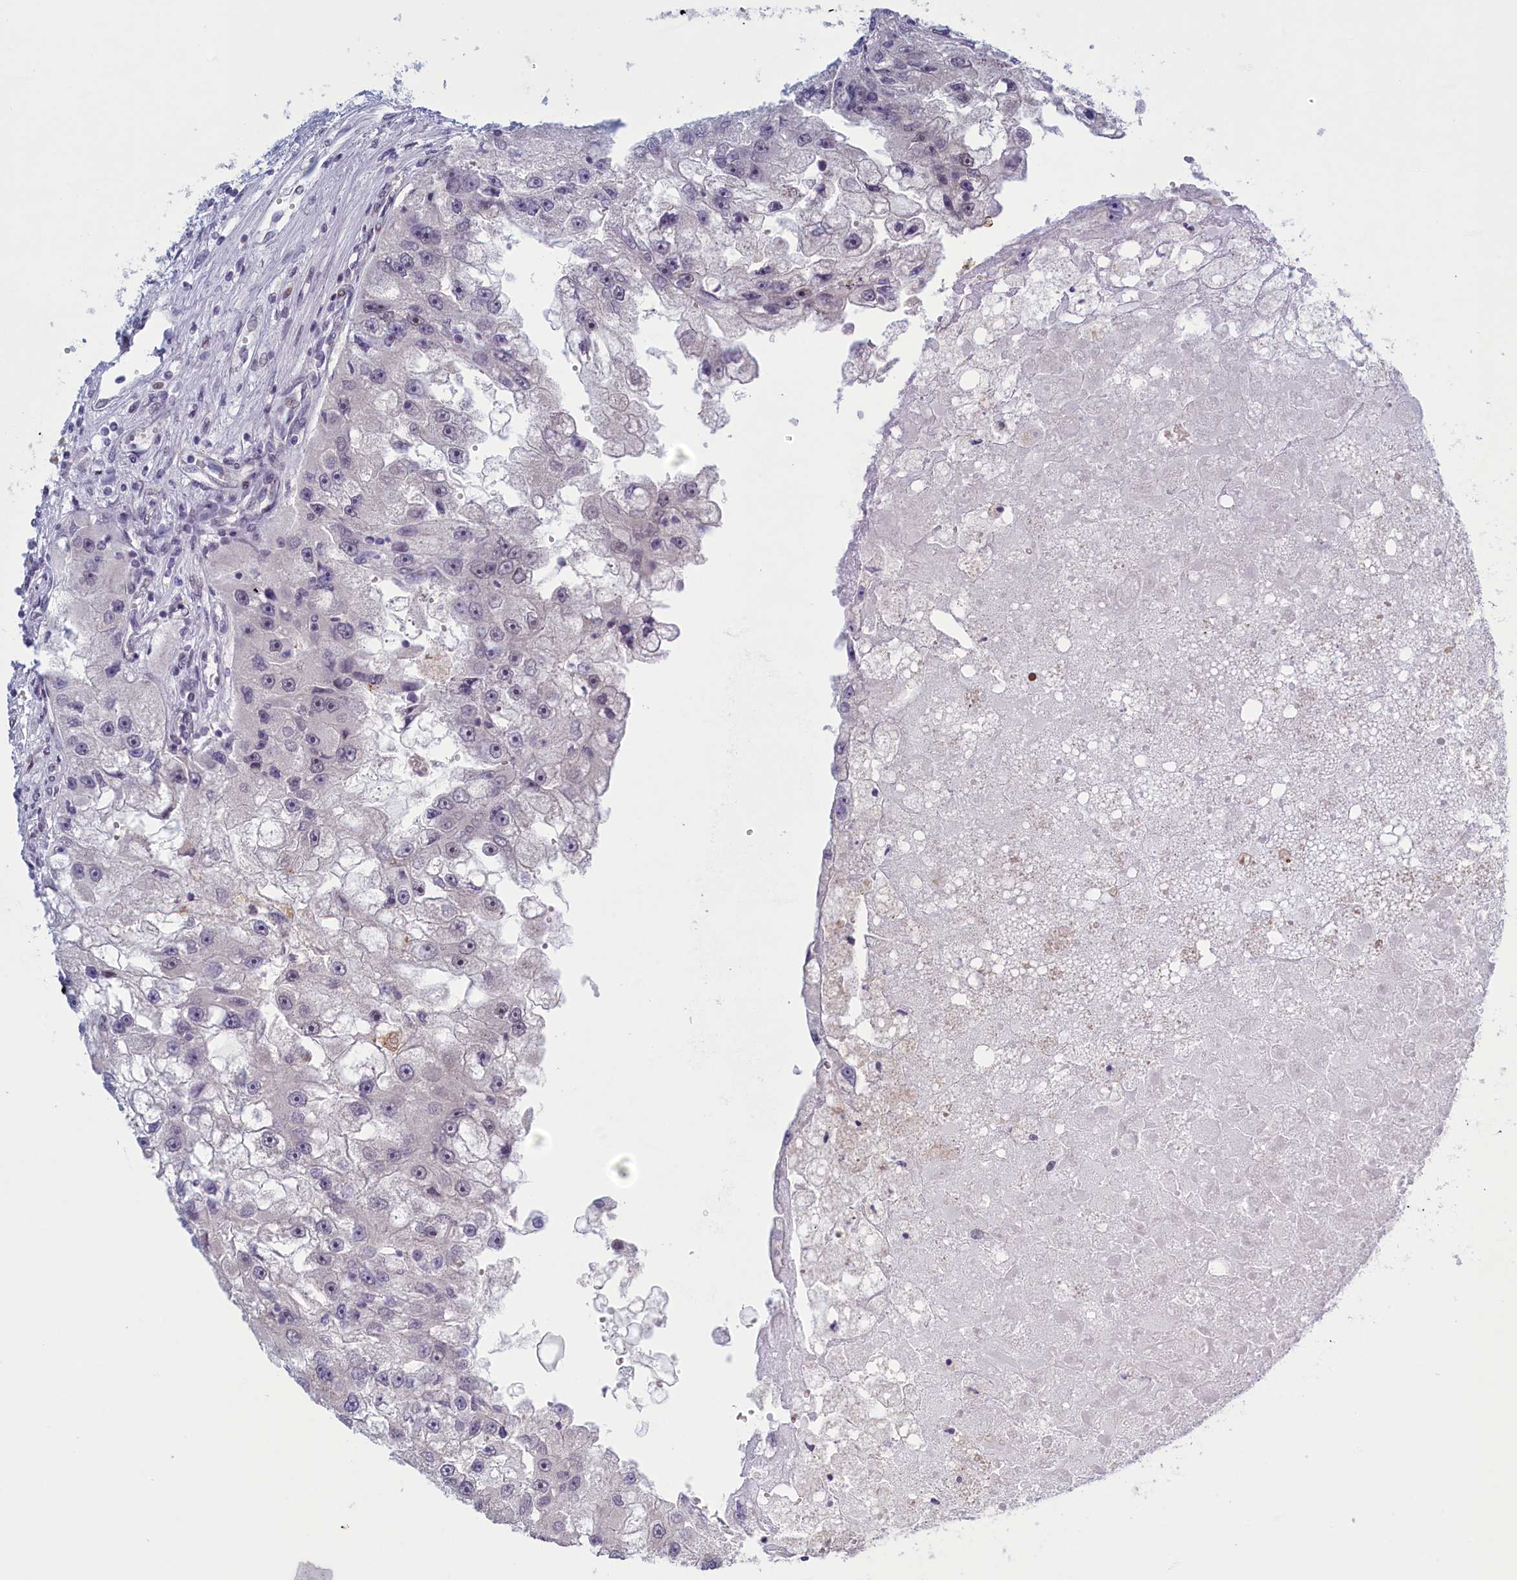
{"staining": {"intensity": "negative", "quantity": "none", "location": "none"}, "tissue": "renal cancer", "cell_type": "Tumor cells", "image_type": "cancer", "snomed": [{"axis": "morphology", "description": "Adenocarcinoma, NOS"}, {"axis": "topography", "description": "Kidney"}], "caption": "This is an IHC image of renal adenocarcinoma. There is no positivity in tumor cells.", "gene": "ATF7IP2", "patient": {"sex": "male", "age": 63}}